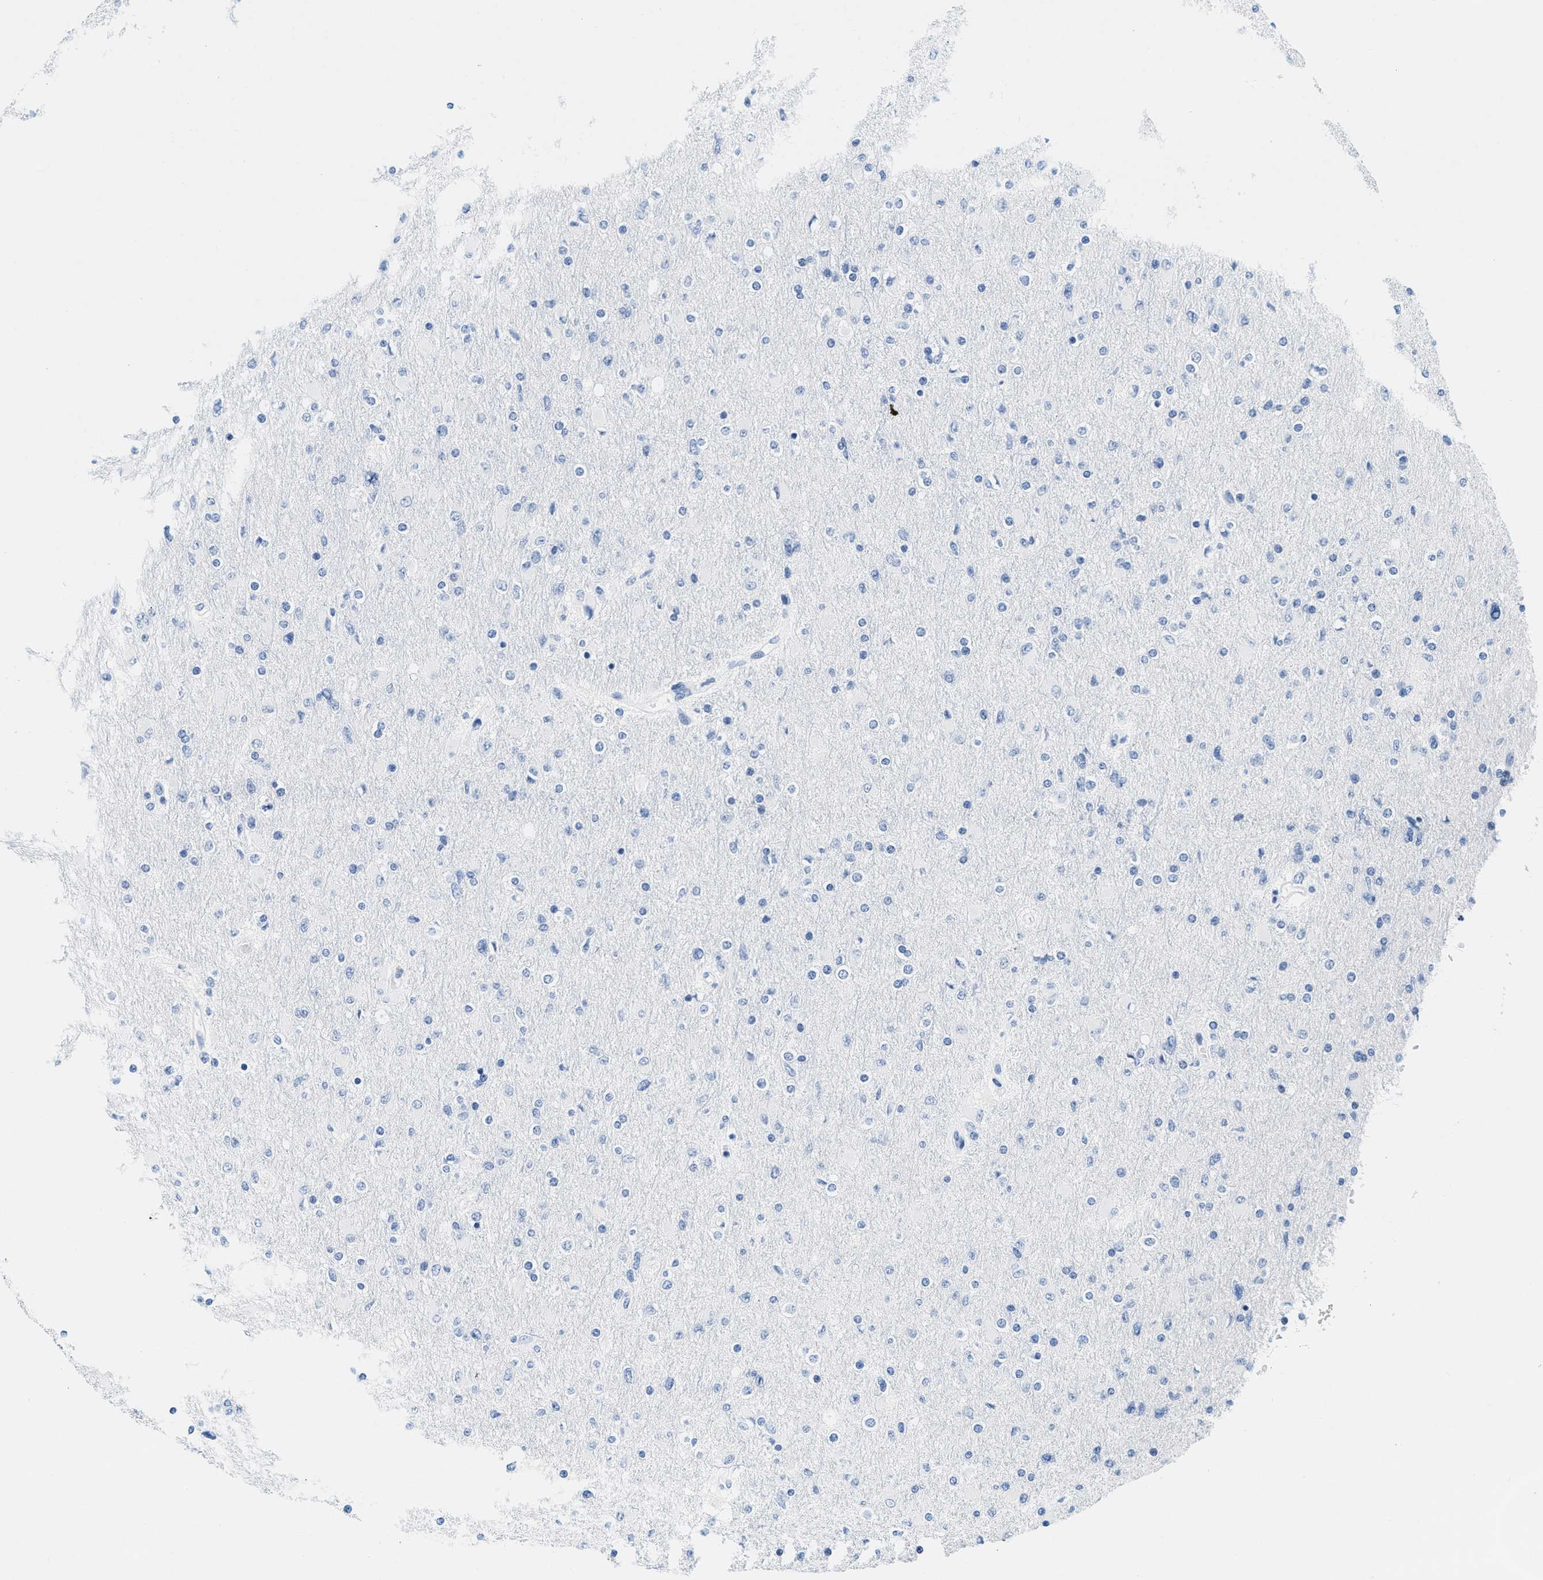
{"staining": {"intensity": "negative", "quantity": "none", "location": "none"}, "tissue": "glioma", "cell_type": "Tumor cells", "image_type": "cancer", "snomed": [{"axis": "morphology", "description": "Glioma, malignant, High grade"}, {"axis": "topography", "description": "Cerebral cortex"}], "caption": "Tumor cells show no significant expression in malignant glioma (high-grade).", "gene": "GSN", "patient": {"sex": "female", "age": 36}}